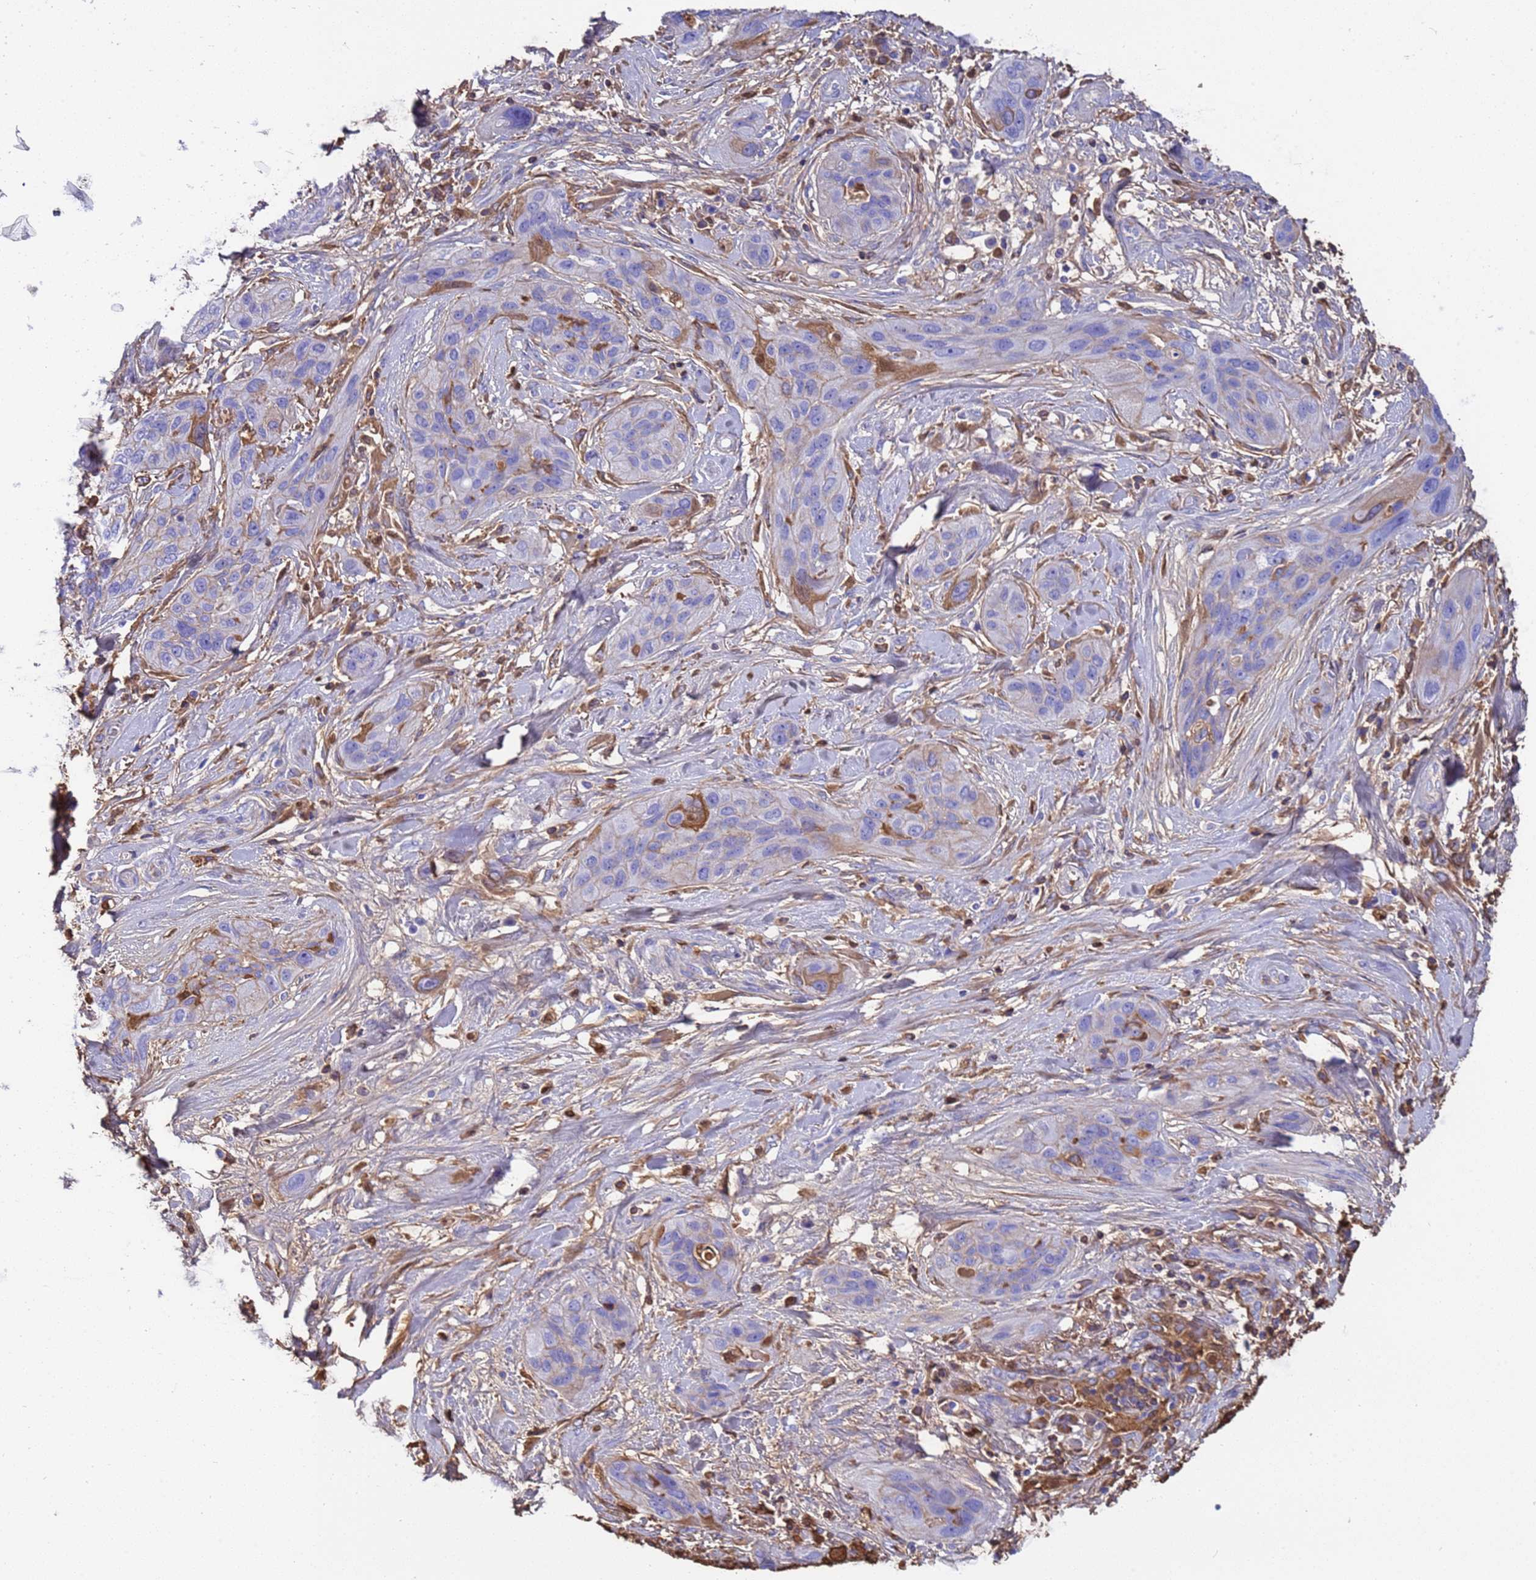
{"staining": {"intensity": "moderate", "quantity": "<25%", "location": "cytoplasmic/membranous"}, "tissue": "lung cancer", "cell_type": "Tumor cells", "image_type": "cancer", "snomed": [{"axis": "morphology", "description": "Squamous cell carcinoma, NOS"}, {"axis": "topography", "description": "Lung"}], "caption": "Moderate cytoplasmic/membranous positivity for a protein is seen in approximately <25% of tumor cells of lung cancer (squamous cell carcinoma) using immunohistochemistry (IHC).", "gene": "H1-7", "patient": {"sex": "female", "age": 70}}